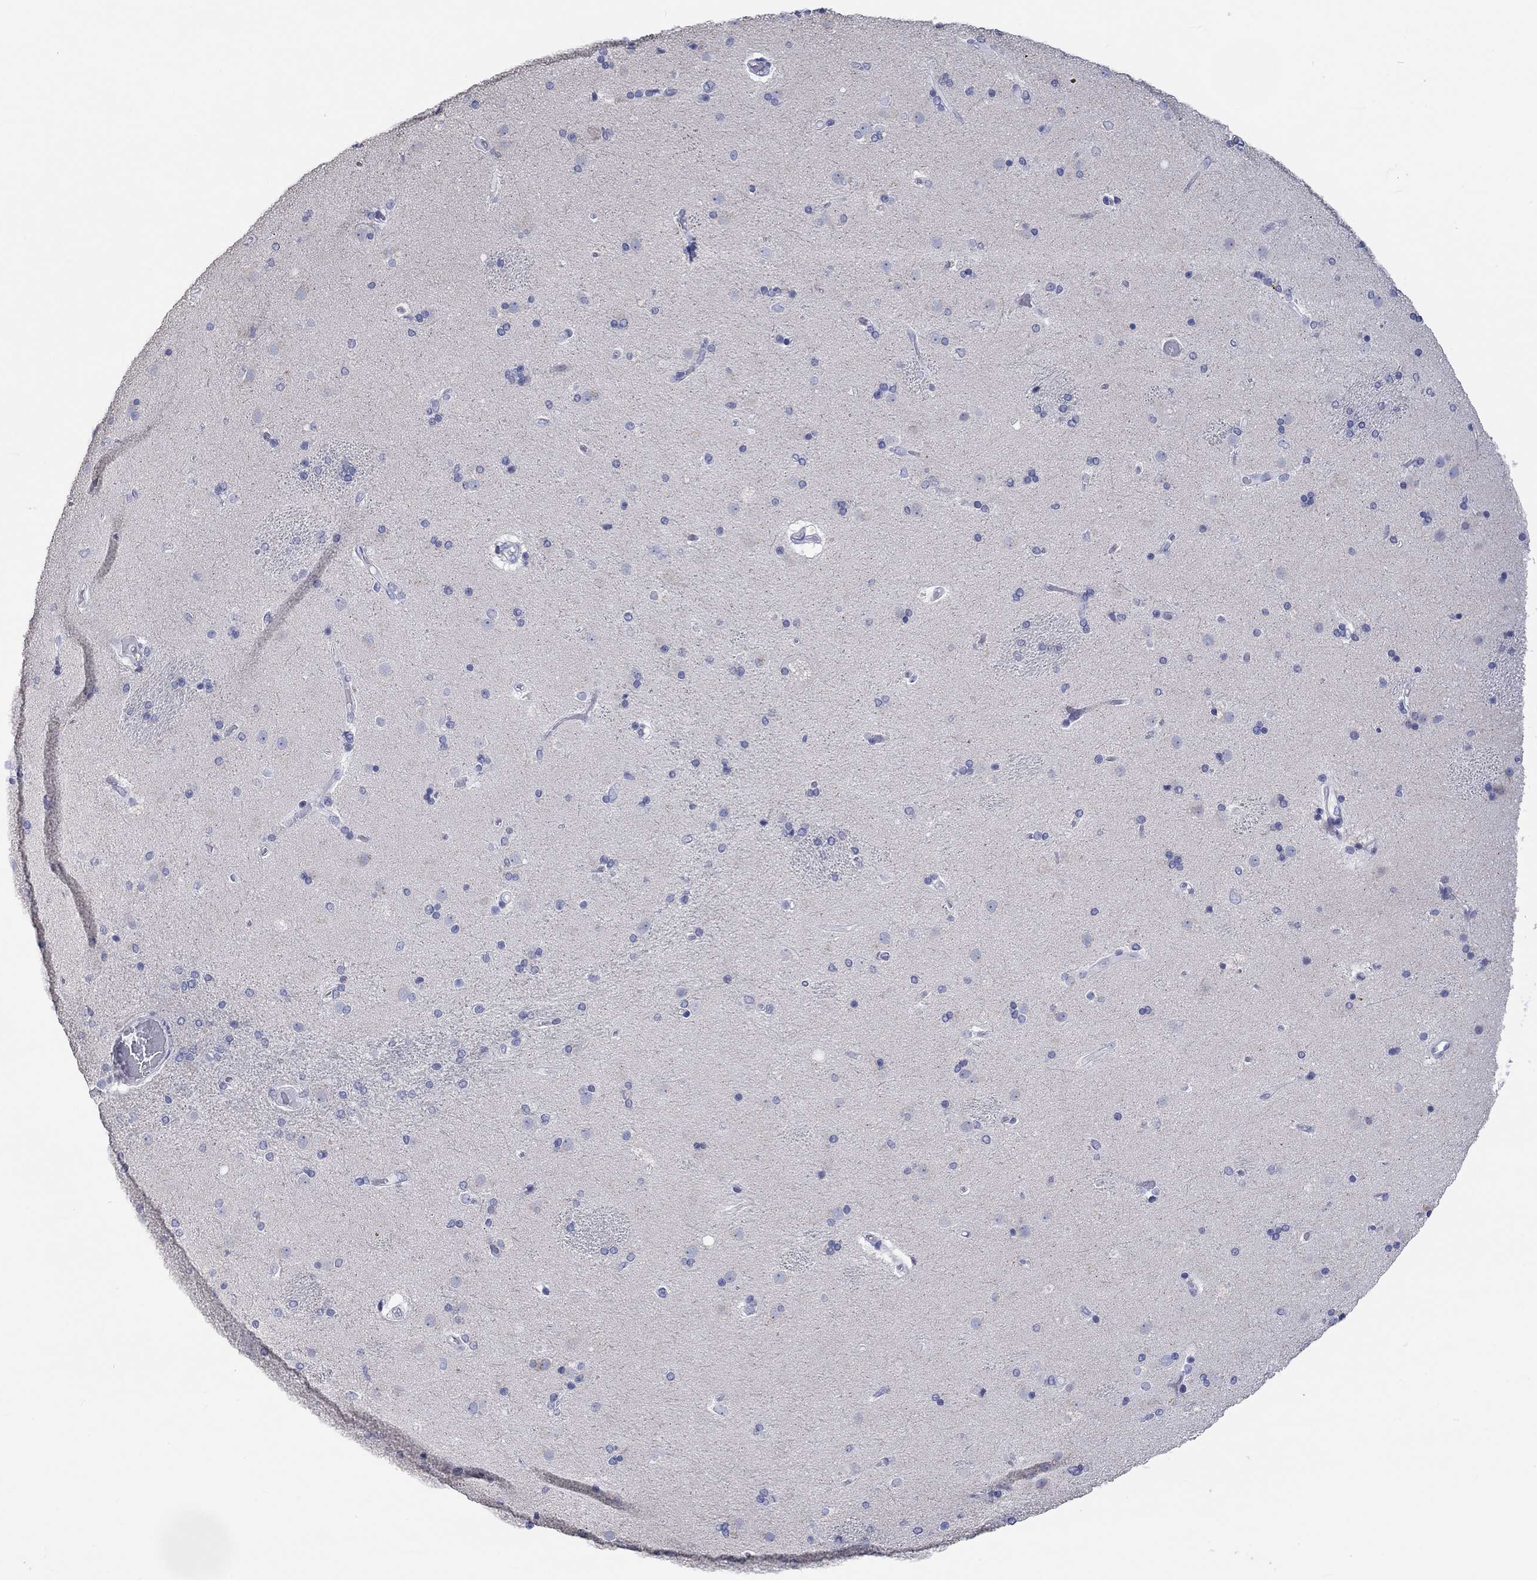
{"staining": {"intensity": "negative", "quantity": "none", "location": "none"}, "tissue": "caudate", "cell_type": "Glial cells", "image_type": "normal", "snomed": [{"axis": "morphology", "description": "Normal tissue, NOS"}, {"axis": "topography", "description": "Lateral ventricle wall"}], "caption": "An image of caudate stained for a protein displays no brown staining in glial cells. (DAB immunohistochemistry with hematoxylin counter stain).", "gene": "LRRC4C", "patient": {"sex": "female", "age": 71}}